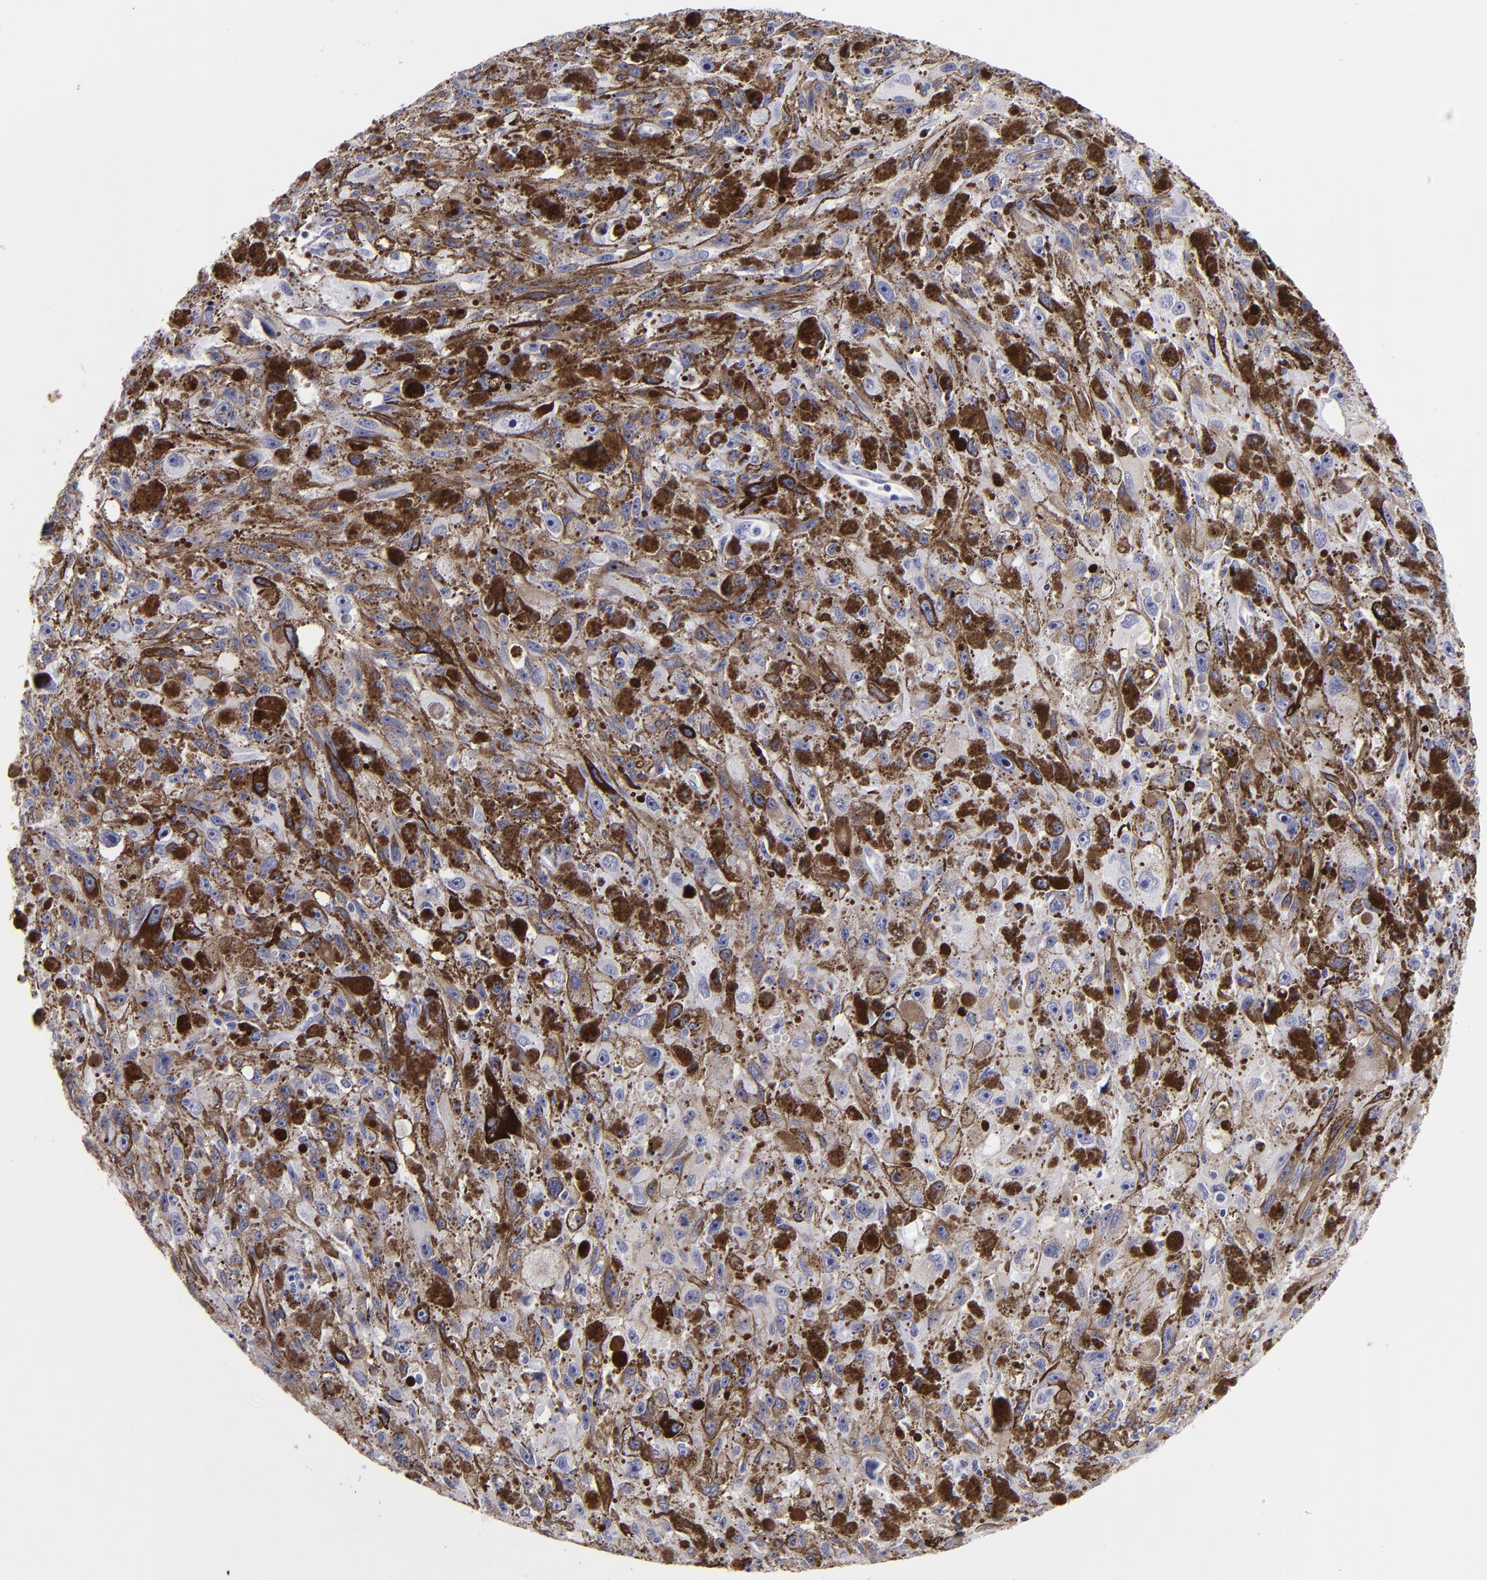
{"staining": {"intensity": "negative", "quantity": "none", "location": "none"}, "tissue": "melanoma", "cell_type": "Tumor cells", "image_type": "cancer", "snomed": [{"axis": "morphology", "description": "Malignant melanoma, NOS"}, {"axis": "topography", "description": "Skin"}], "caption": "Histopathology image shows no protein expression in tumor cells of malignant melanoma tissue.", "gene": "F13A1", "patient": {"sex": "female", "age": 104}}